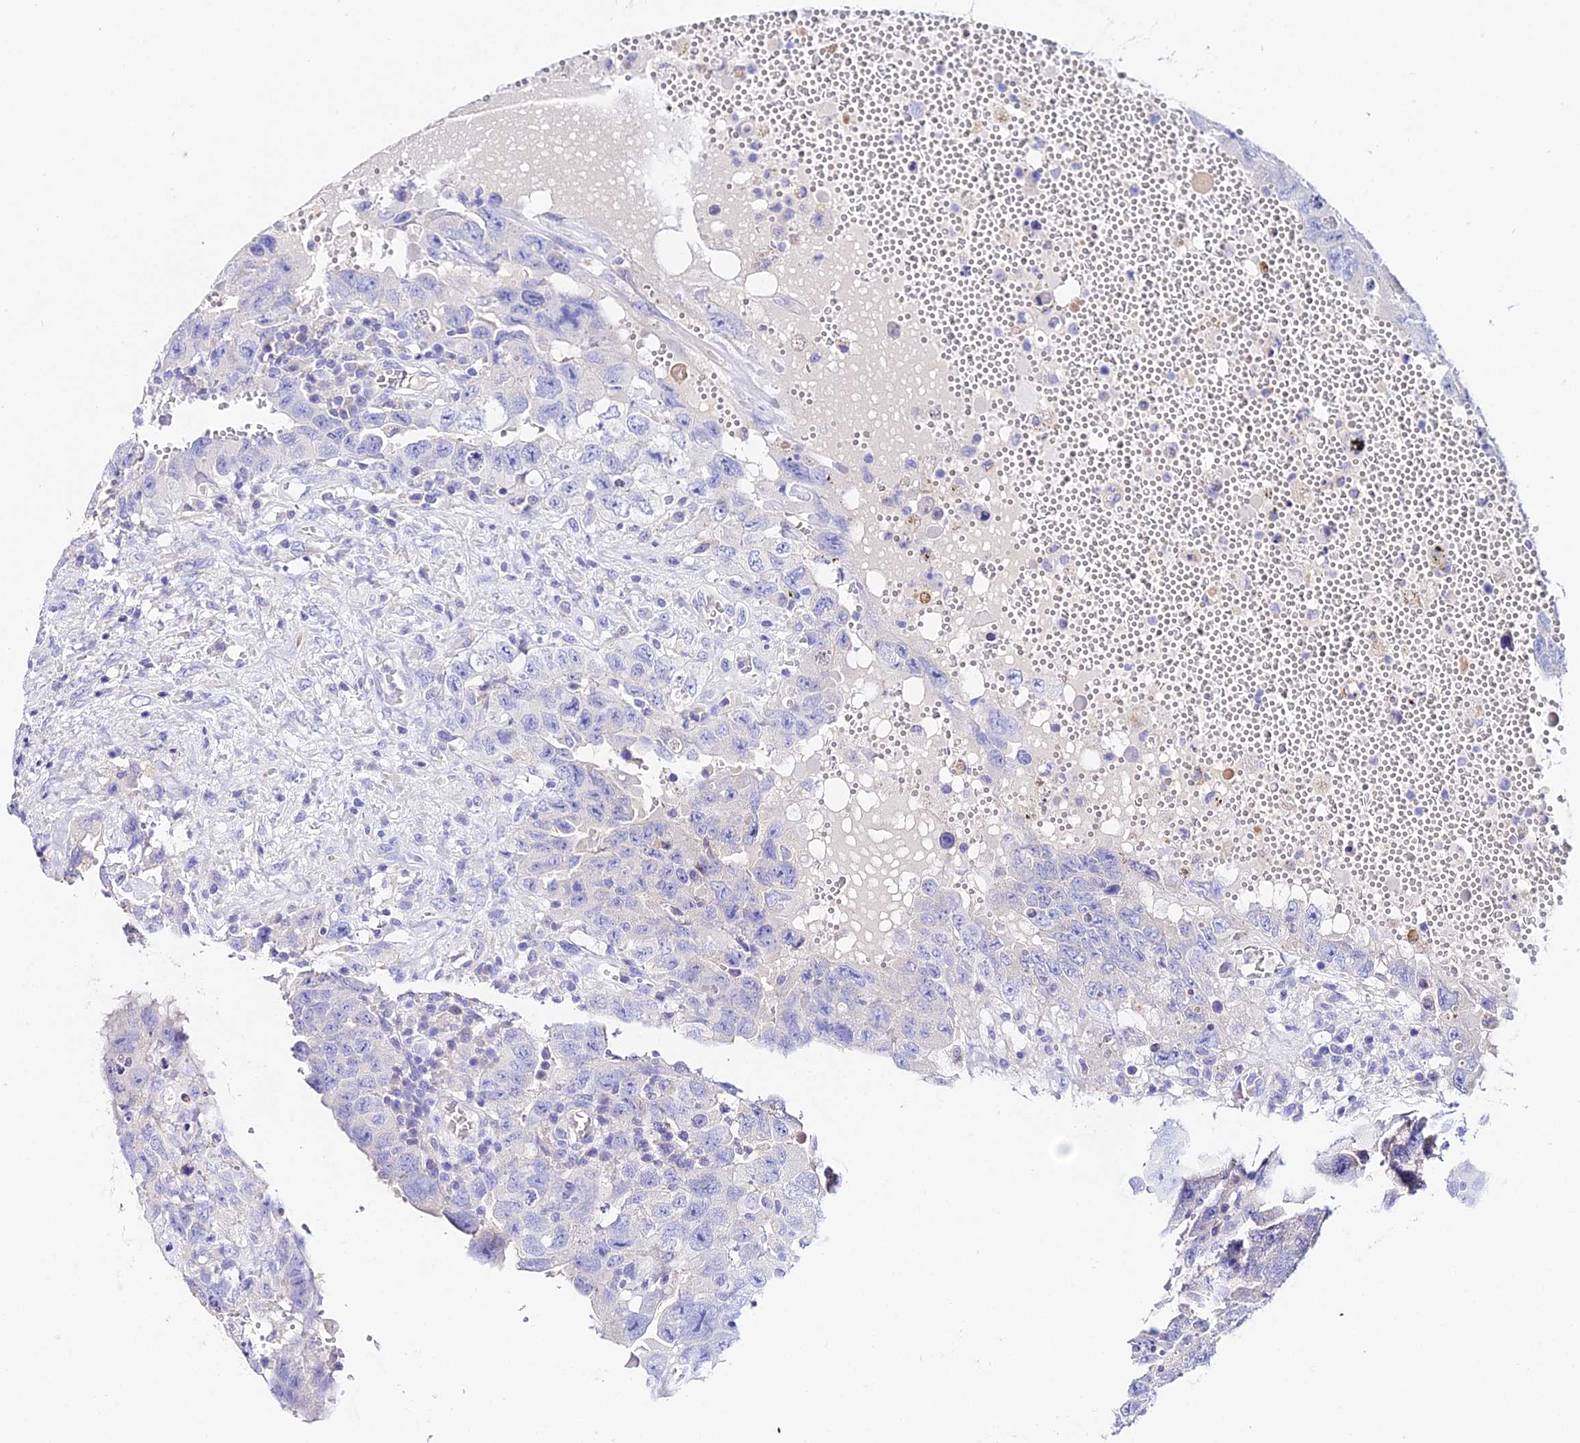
{"staining": {"intensity": "negative", "quantity": "none", "location": "none"}, "tissue": "testis cancer", "cell_type": "Tumor cells", "image_type": "cancer", "snomed": [{"axis": "morphology", "description": "Carcinoma, Embryonal, NOS"}, {"axis": "topography", "description": "Testis"}], "caption": "An image of testis cancer (embryonal carcinoma) stained for a protein displays no brown staining in tumor cells. Brightfield microscopy of immunohistochemistry stained with DAB (3,3'-diaminobenzidine) (brown) and hematoxylin (blue), captured at high magnification.", "gene": "TMEM117", "patient": {"sex": "male", "age": 26}}